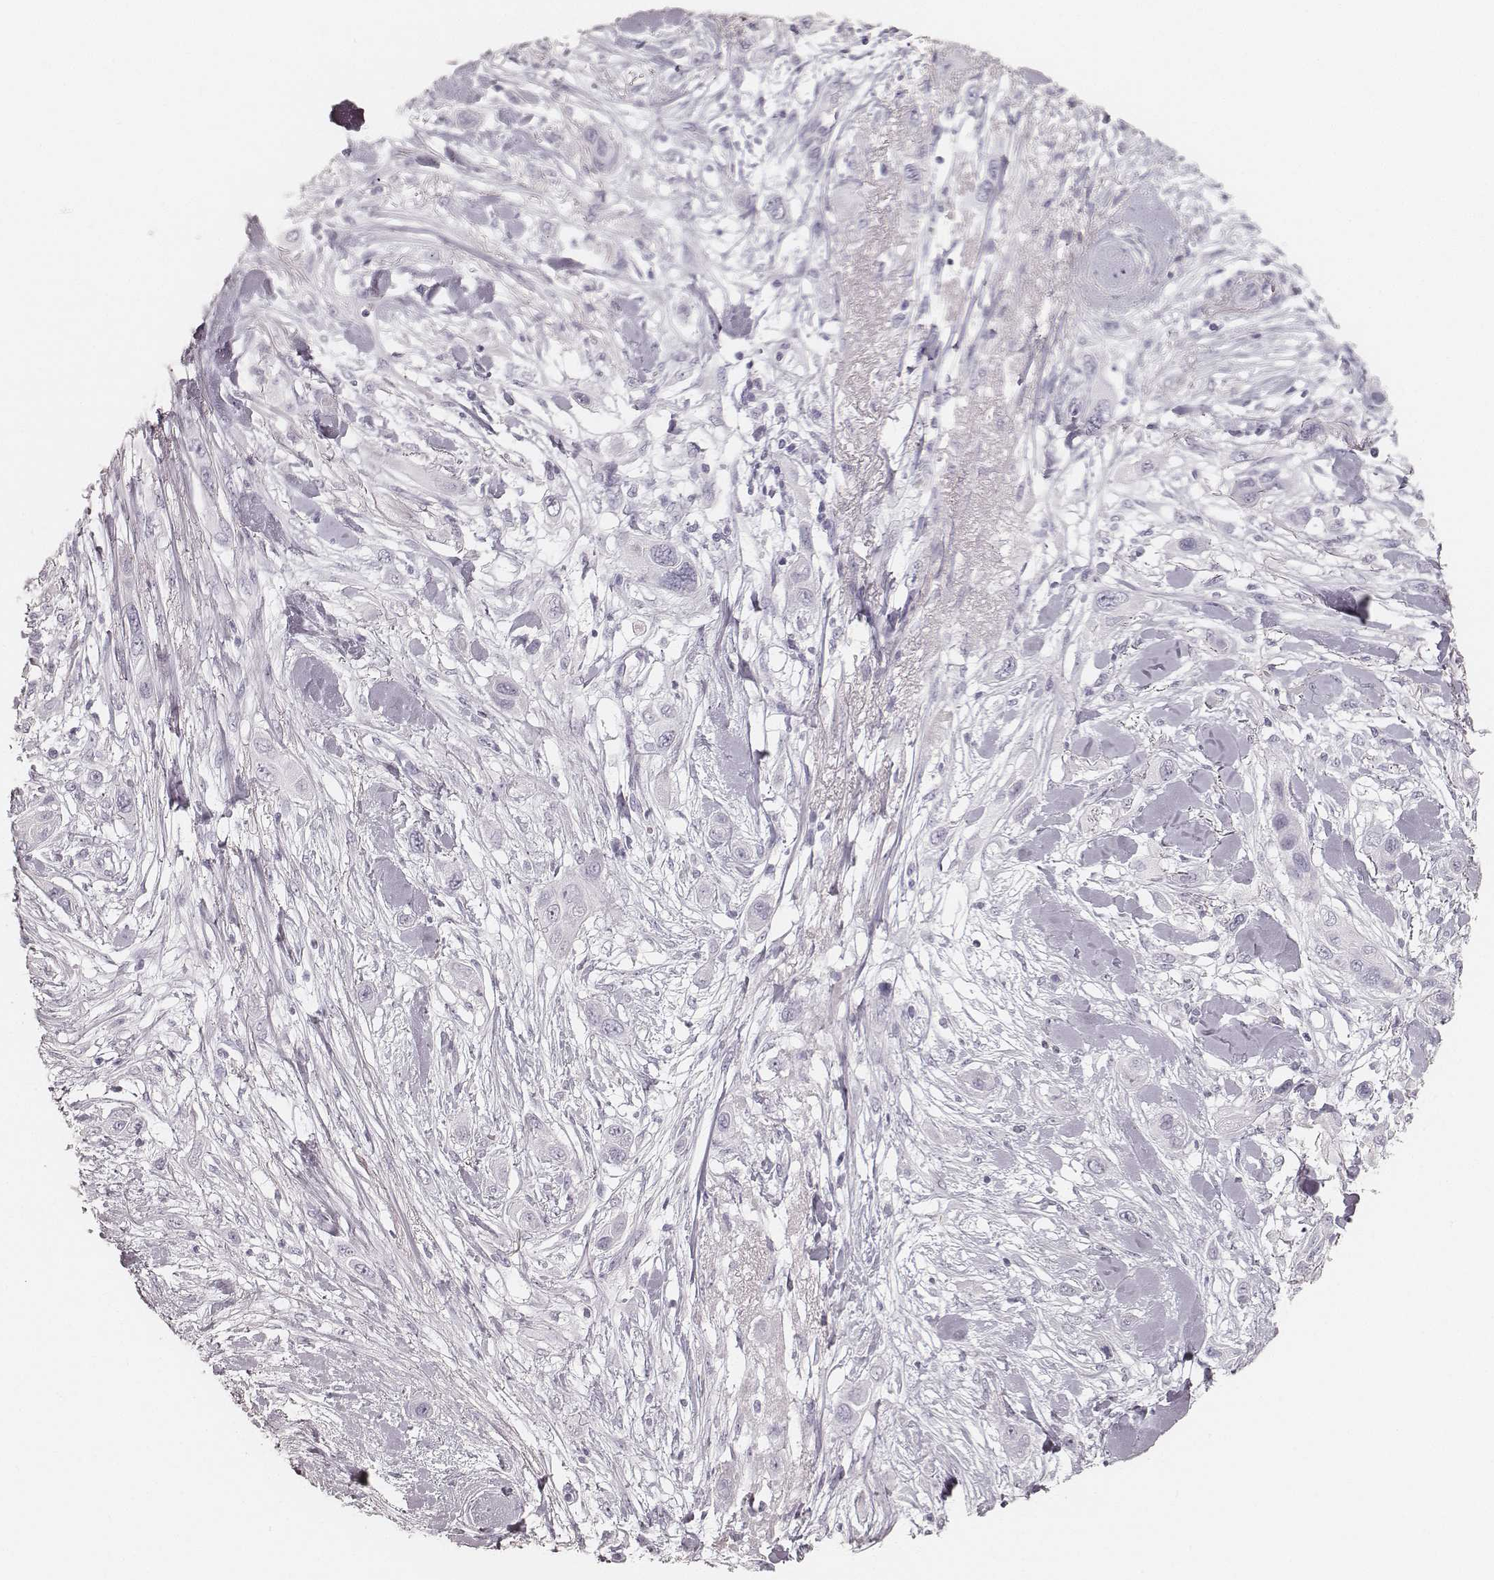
{"staining": {"intensity": "negative", "quantity": "none", "location": "none"}, "tissue": "skin cancer", "cell_type": "Tumor cells", "image_type": "cancer", "snomed": [{"axis": "morphology", "description": "Squamous cell carcinoma, NOS"}, {"axis": "topography", "description": "Skin"}], "caption": "Micrograph shows no significant protein positivity in tumor cells of skin cancer (squamous cell carcinoma).", "gene": "KRT34", "patient": {"sex": "male", "age": 79}}